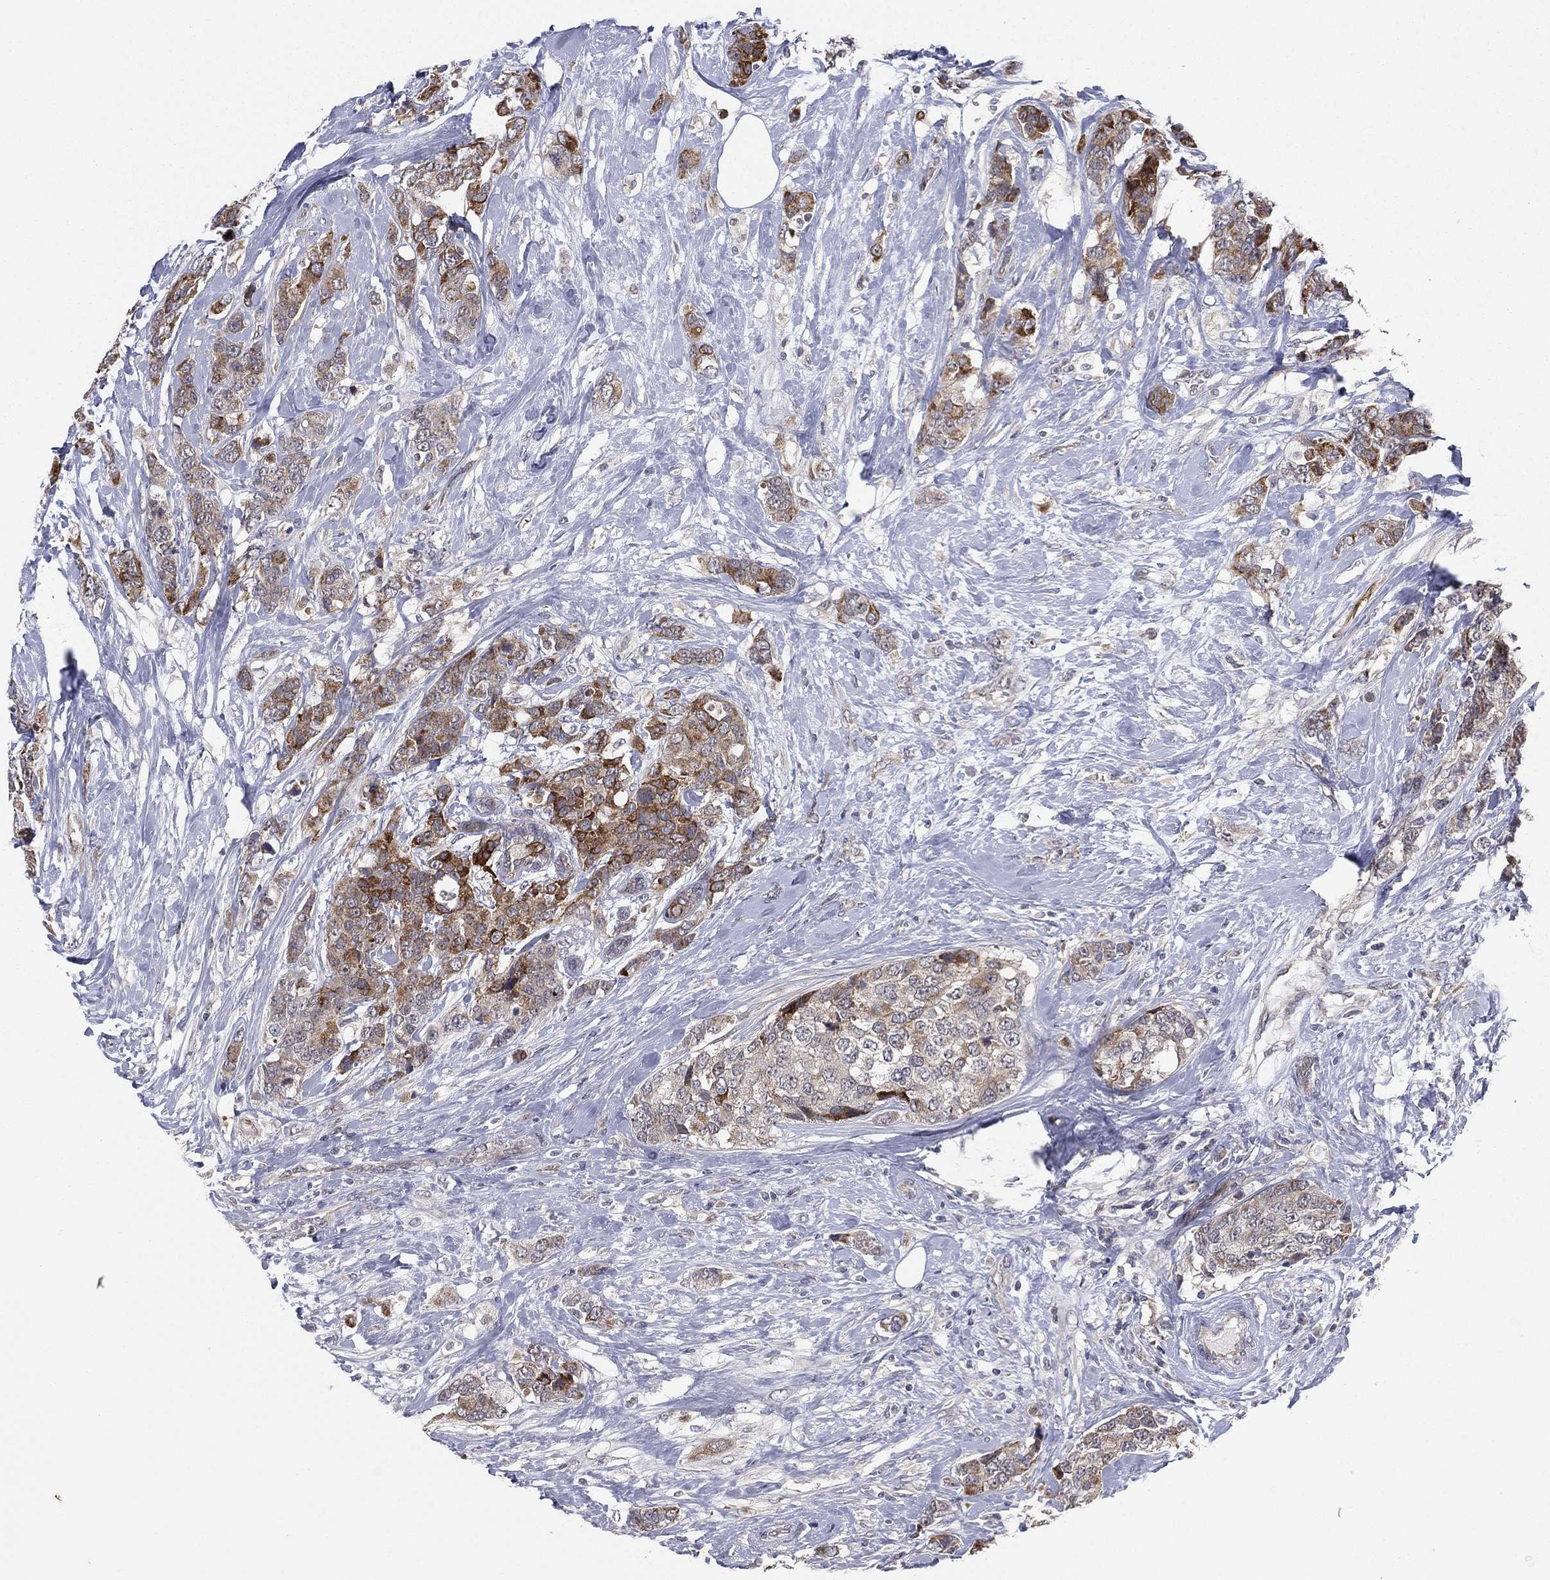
{"staining": {"intensity": "strong", "quantity": "<25%", "location": "cytoplasmic/membranous"}, "tissue": "breast cancer", "cell_type": "Tumor cells", "image_type": "cancer", "snomed": [{"axis": "morphology", "description": "Lobular carcinoma"}, {"axis": "topography", "description": "Breast"}], "caption": "The histopathology image exhibits a brown stain indicating the presence of a protein in the cytoplasmic/membranous of tumor cells in breast cancer. The staining was performed using DAB to visualize the protein expression in brown, while the nuclei were stained in blue with hematoxylin (Magnification: 20x).", "gene": "KAT14", "patient": {"sex": "female", "age": 59}}